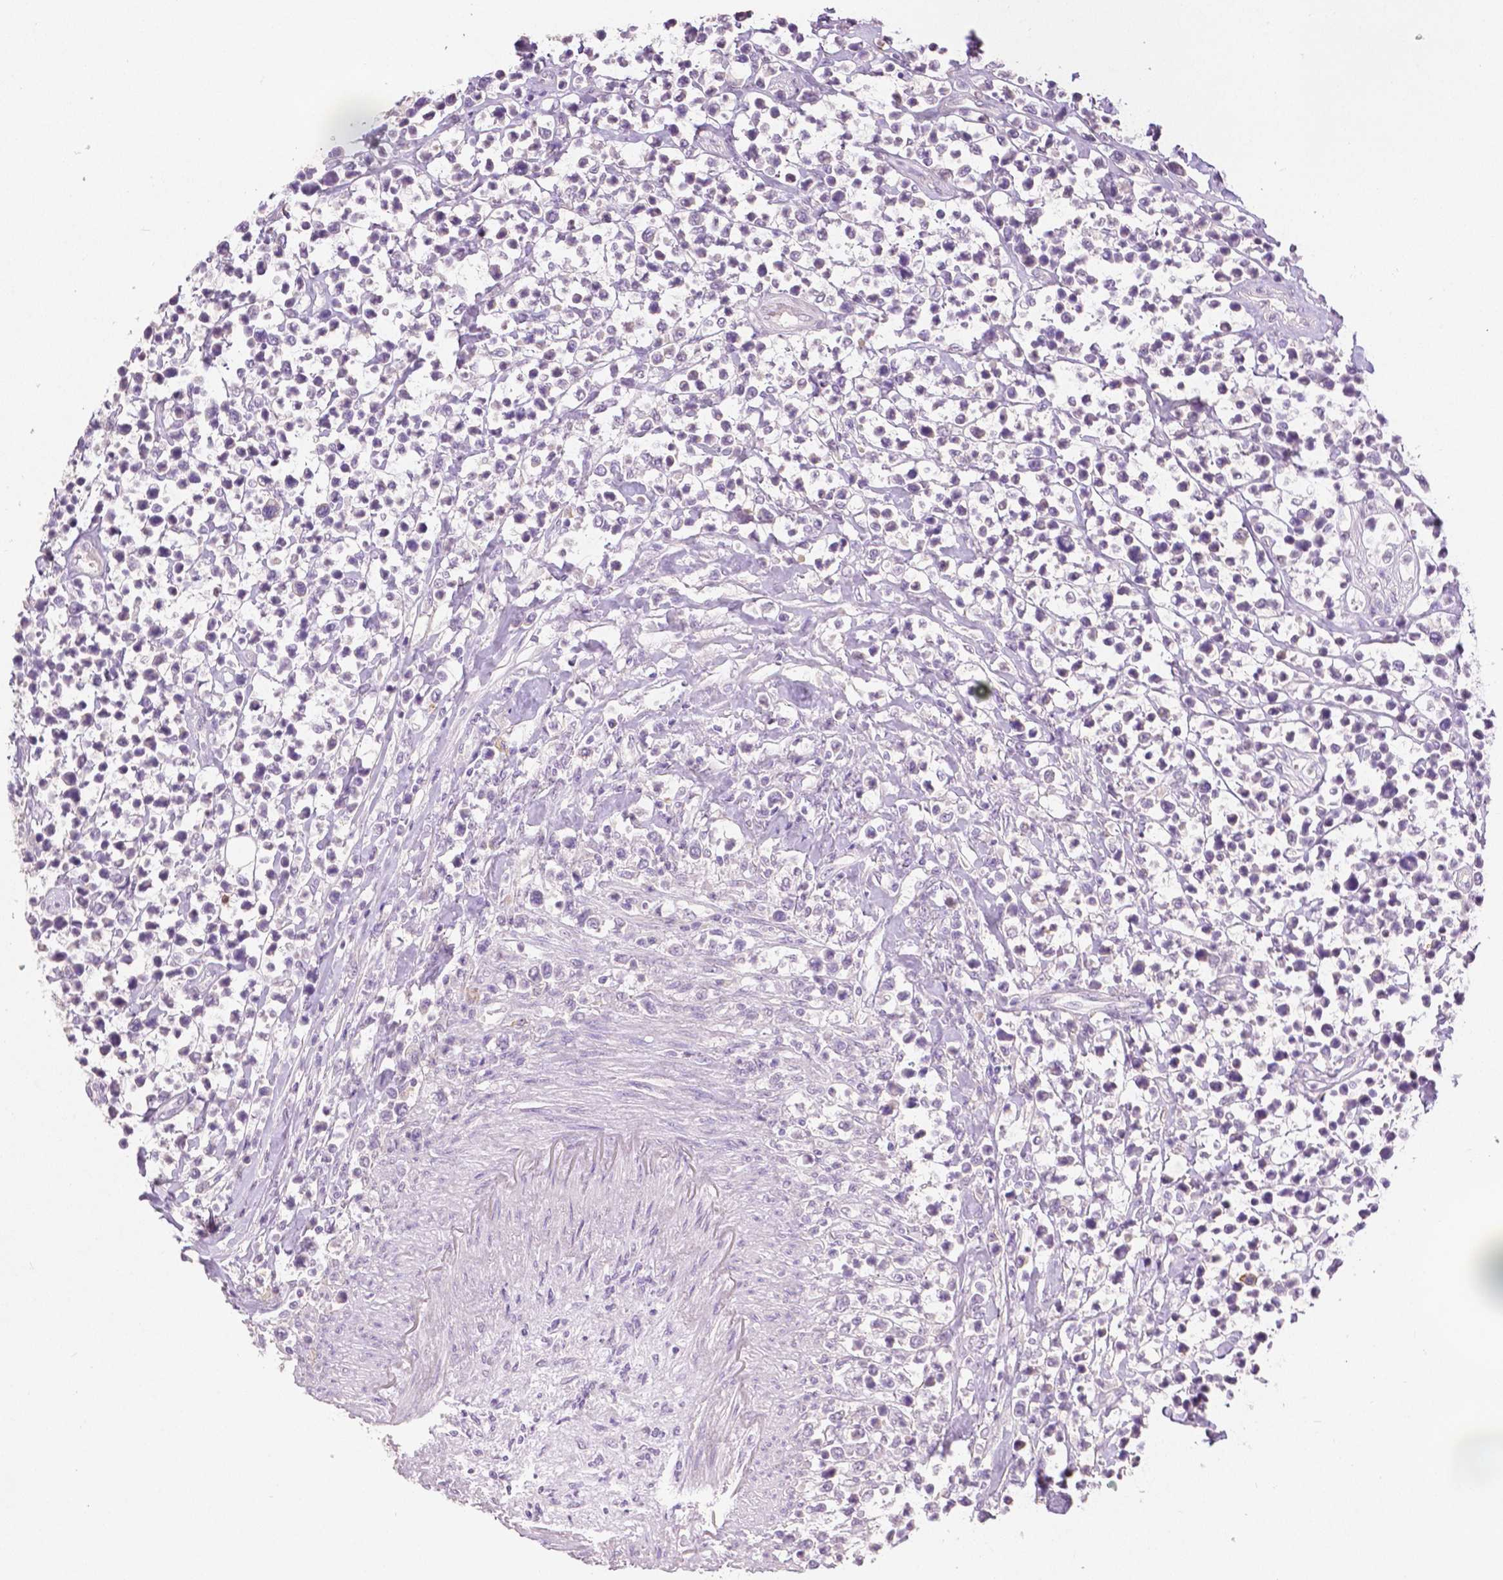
{"staining": {"intensity": "negative", "quantity": "none", "location": "none"}, "tissue": "lymphoma", "cell_type": "Tumor cells", "image_type": "cancer", "snomed": [{"axis": "morphology", "description": "Malignant lymphoma, non-Hodgkin's type, High grade"}, {"axis": "topography", "description": "Soft tissue"}], "caption": "DAB immunohistochemical staining of human lymphoma exhibits no significant positivity in tumor cells.", "gene": "TGM1", "patient": {"sex": "female", "age": 56}}